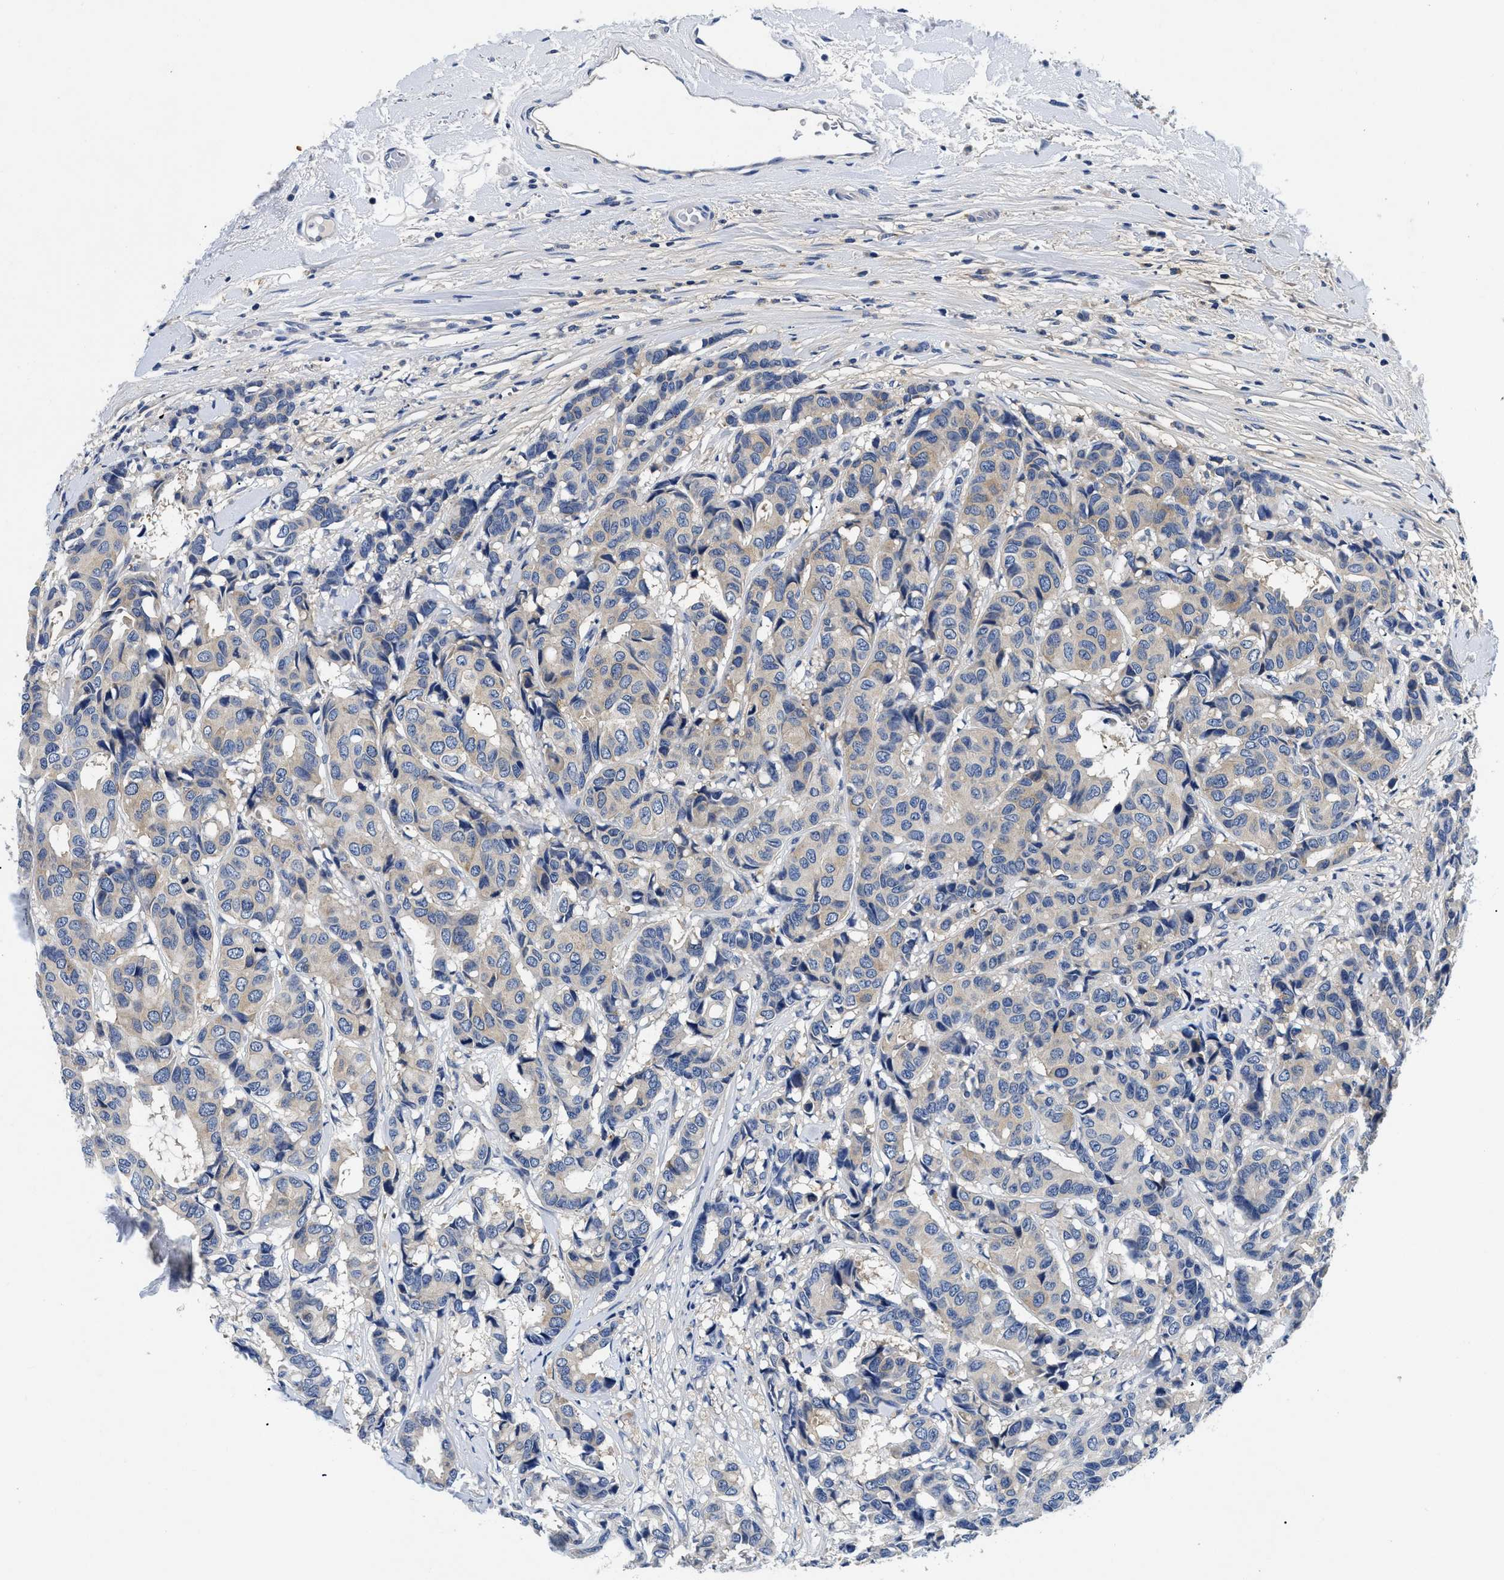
{"staining": {"intensity": "weak", "quantity": "<25%", "location": "cytoplasmic/membranous"}, "tissue": "breast cancer", "cell_type": "Tumor cells", "image_type": "cancer", "snomed": [{"axis": "morphology", "description": "Duct carcinoma"}, {"axis": "topography", "description": "Breast"}], "caption": "The histopathology image reveals no staining of tumor cells in breast intraductal carcinoma.", "gene": "MEA1", "patient": {"sex": "female", "age": 87}}